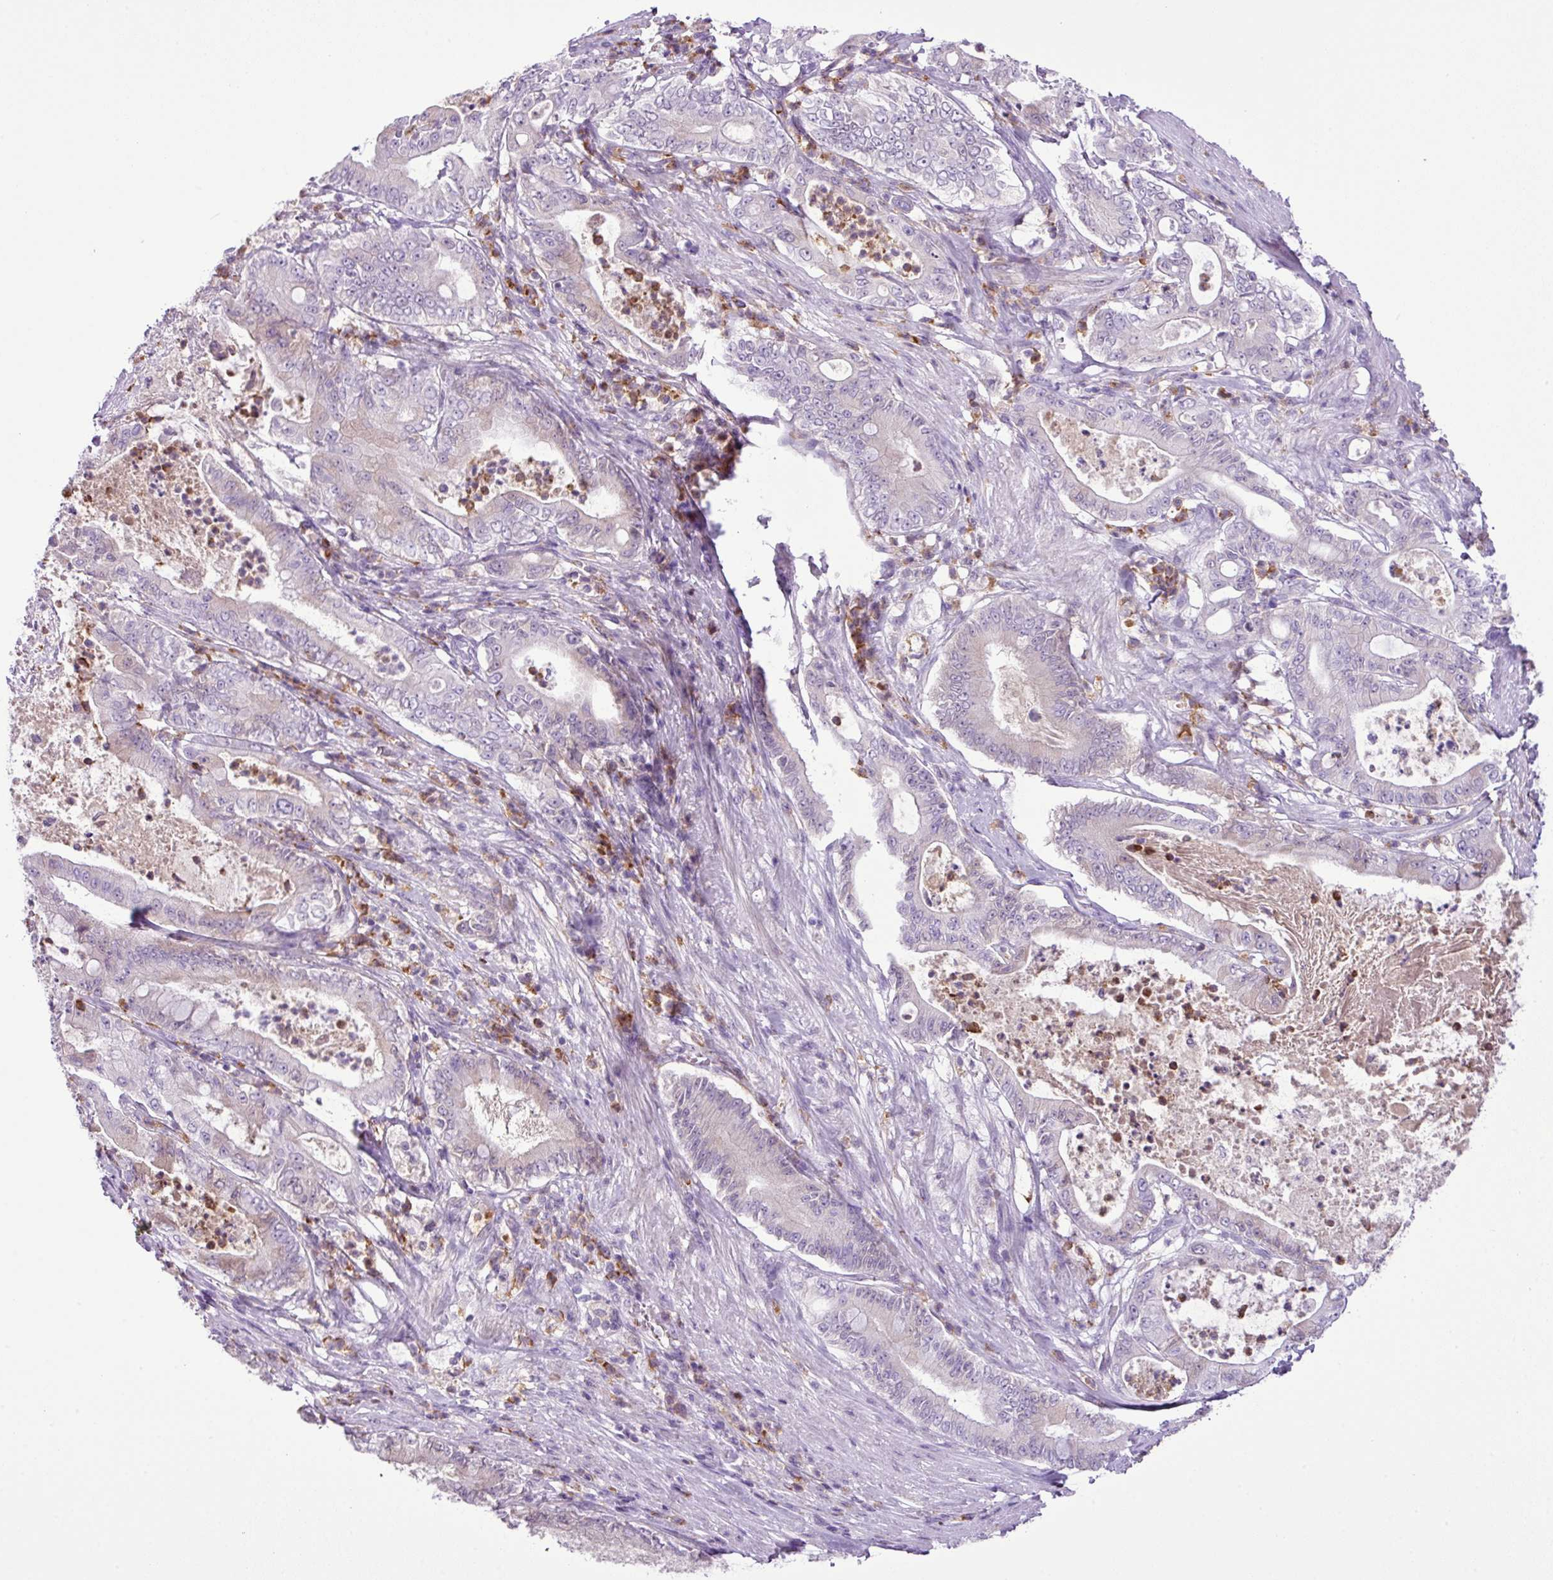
{"staining": {"intensity": "negative", "quantity": "none", "location": "none"}, "tissue": "pancreatic cancer", "cell_type": "Tumor cells", "image_type": "cancer", "snomed": [{"axis": "morphology", "description": "Adenocarcinoma, NOS"}, {"axis": "topography", "description": "Pancreas"}], "caption": "Photomicrograph shows no significant protein expression in tumor cells of pancreatic cancer. (Brightfield microscopy of DAB (3,3'-diaminobenzidine) immunohistochemistry at high magnification).", "gene": "HTR3E", "patient": {"sex": "male", "age": 71}}